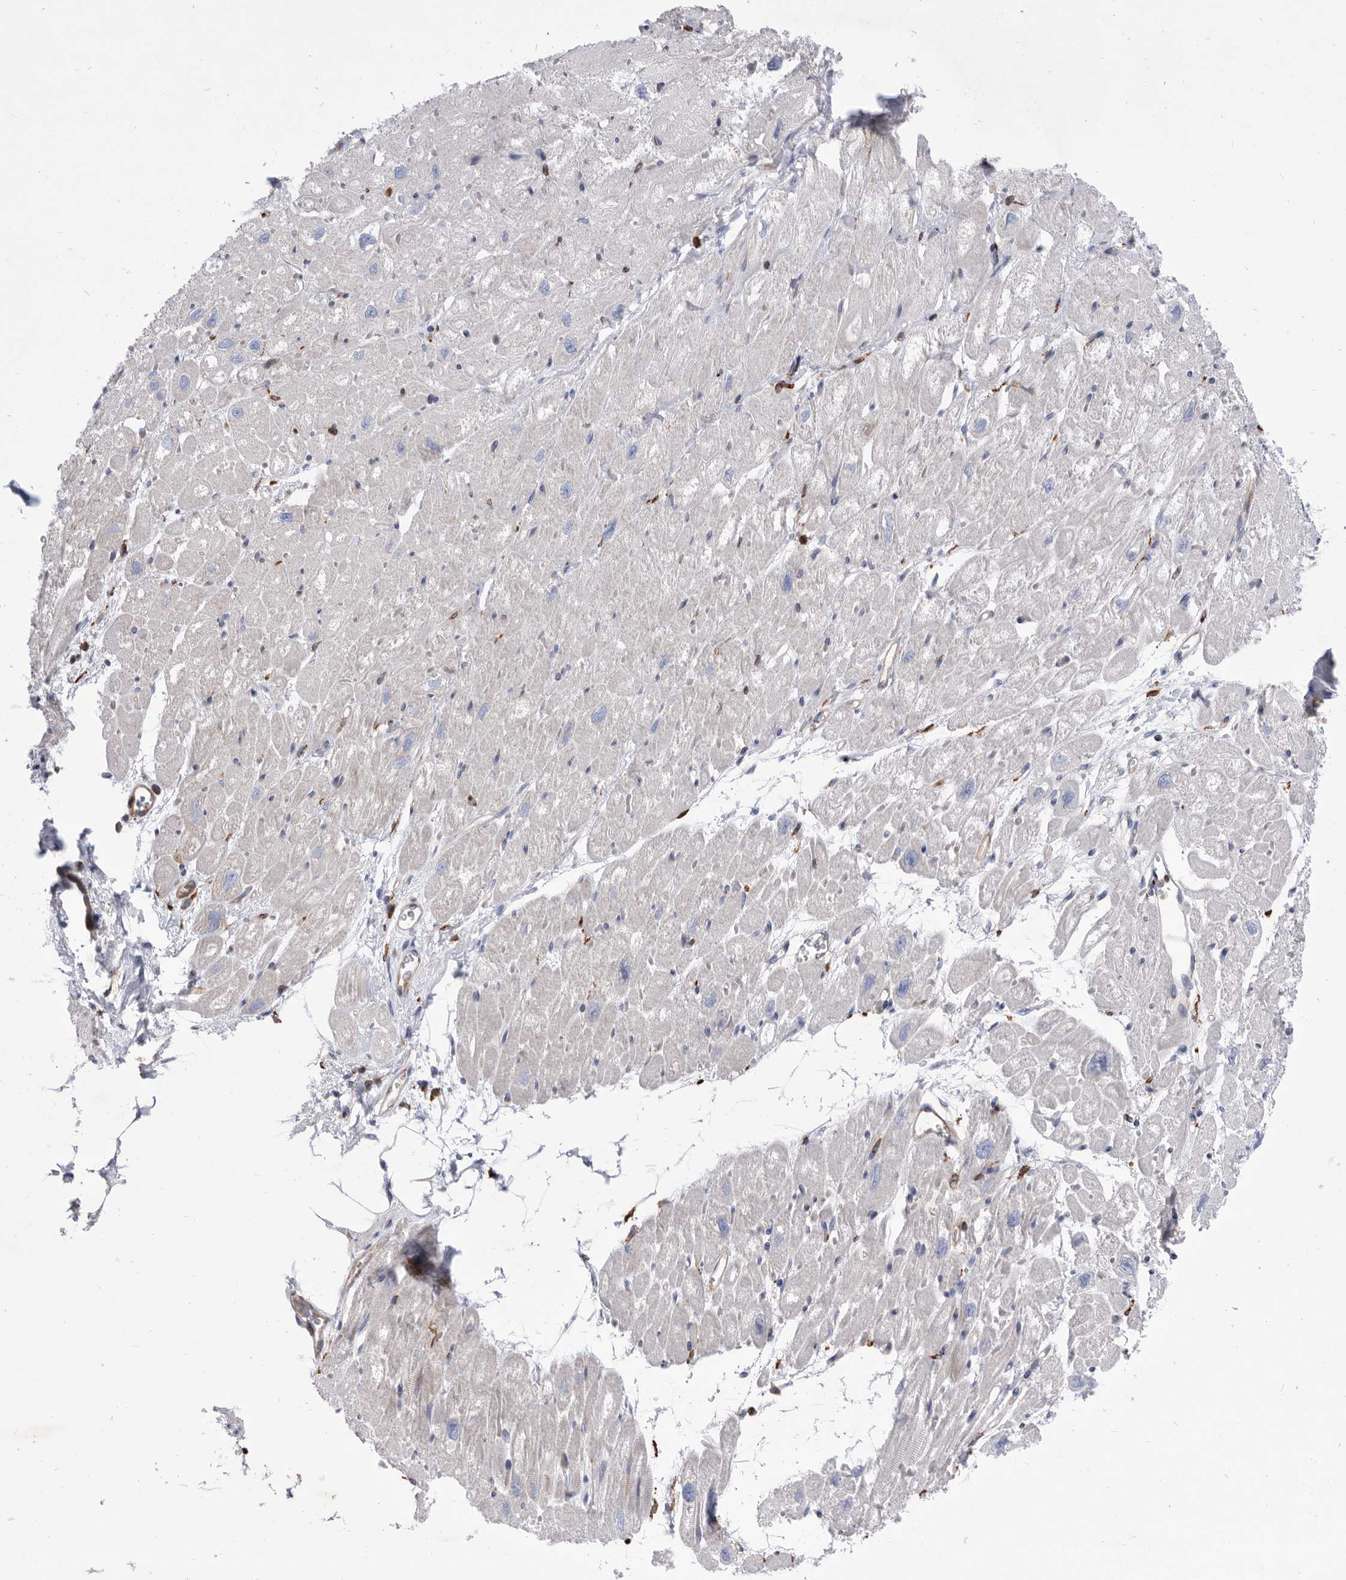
{"staining": {"intensity": "negative", "quantity": "none", "location": "none"}, "tissue": "heart muscle", "cell_type": "Cardiomyocytes", "image_type": "normal", "snomed": [{"axis": "morphology", "description": "Normal tissue, NOS"}, {"axis": "topography", "description": "Heart"}], "caption": "Cardiomyocytes are negative for brown protein staining in normal heart muscle.", "gene": "SMG7", "patient": {"sex": "male", "age": 50}}